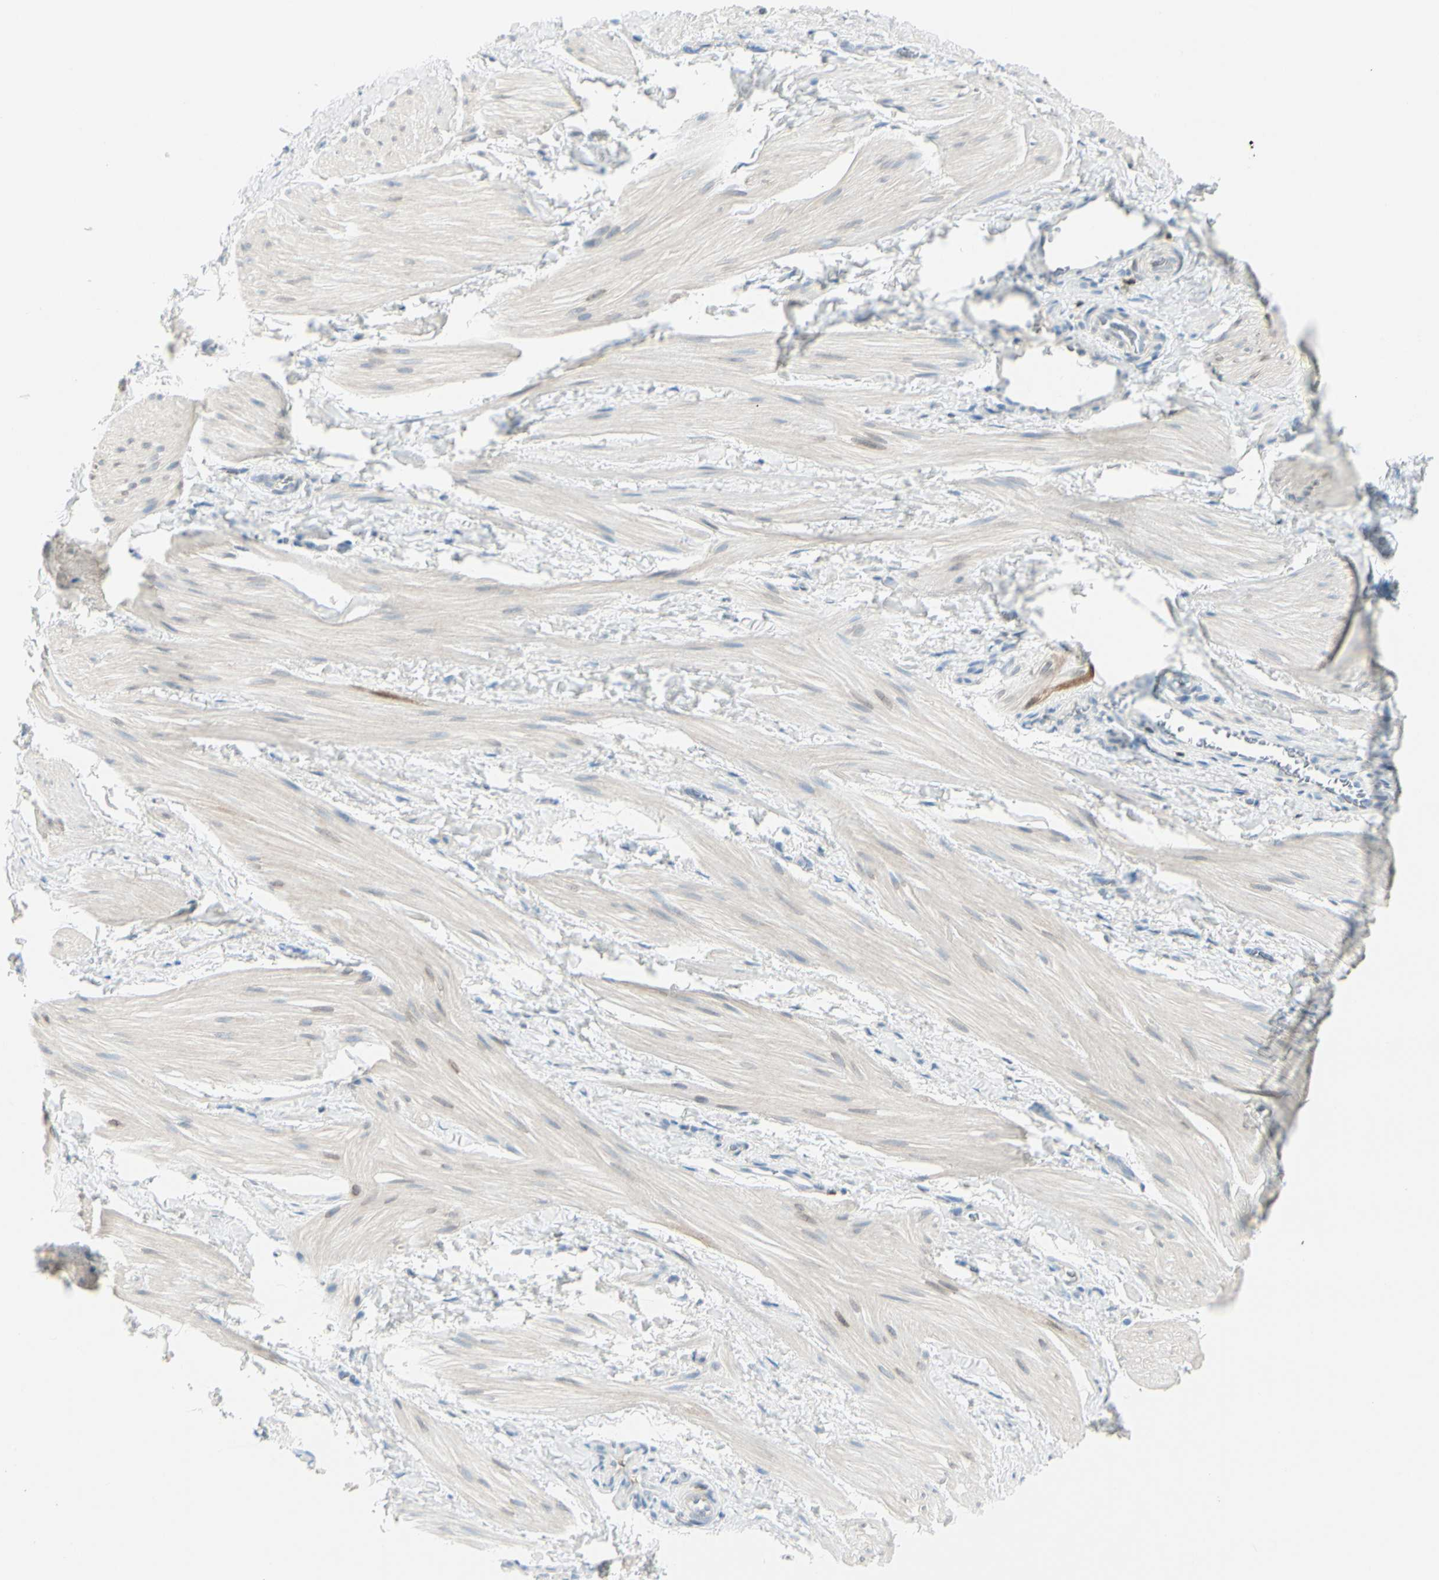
{"staining": {"intensity": "negative", "quantity": "none", "location": "none"}, "tissue": "smooth muscle", "cell_type": "Smooth muscle cells", "image_type": "normal", "snomed": [{"axis": "morphology", "description": "Normal tissue, NOS"}, {"axis": "topography", "description": "Smooth muscle"}], "caption": "Immunohistochemistry of unremarkable human smooth muscle displays no positivity in smooth muscle cells.", "gene": "TRAF1", "patient": {"sex": "male", "age": 16}}